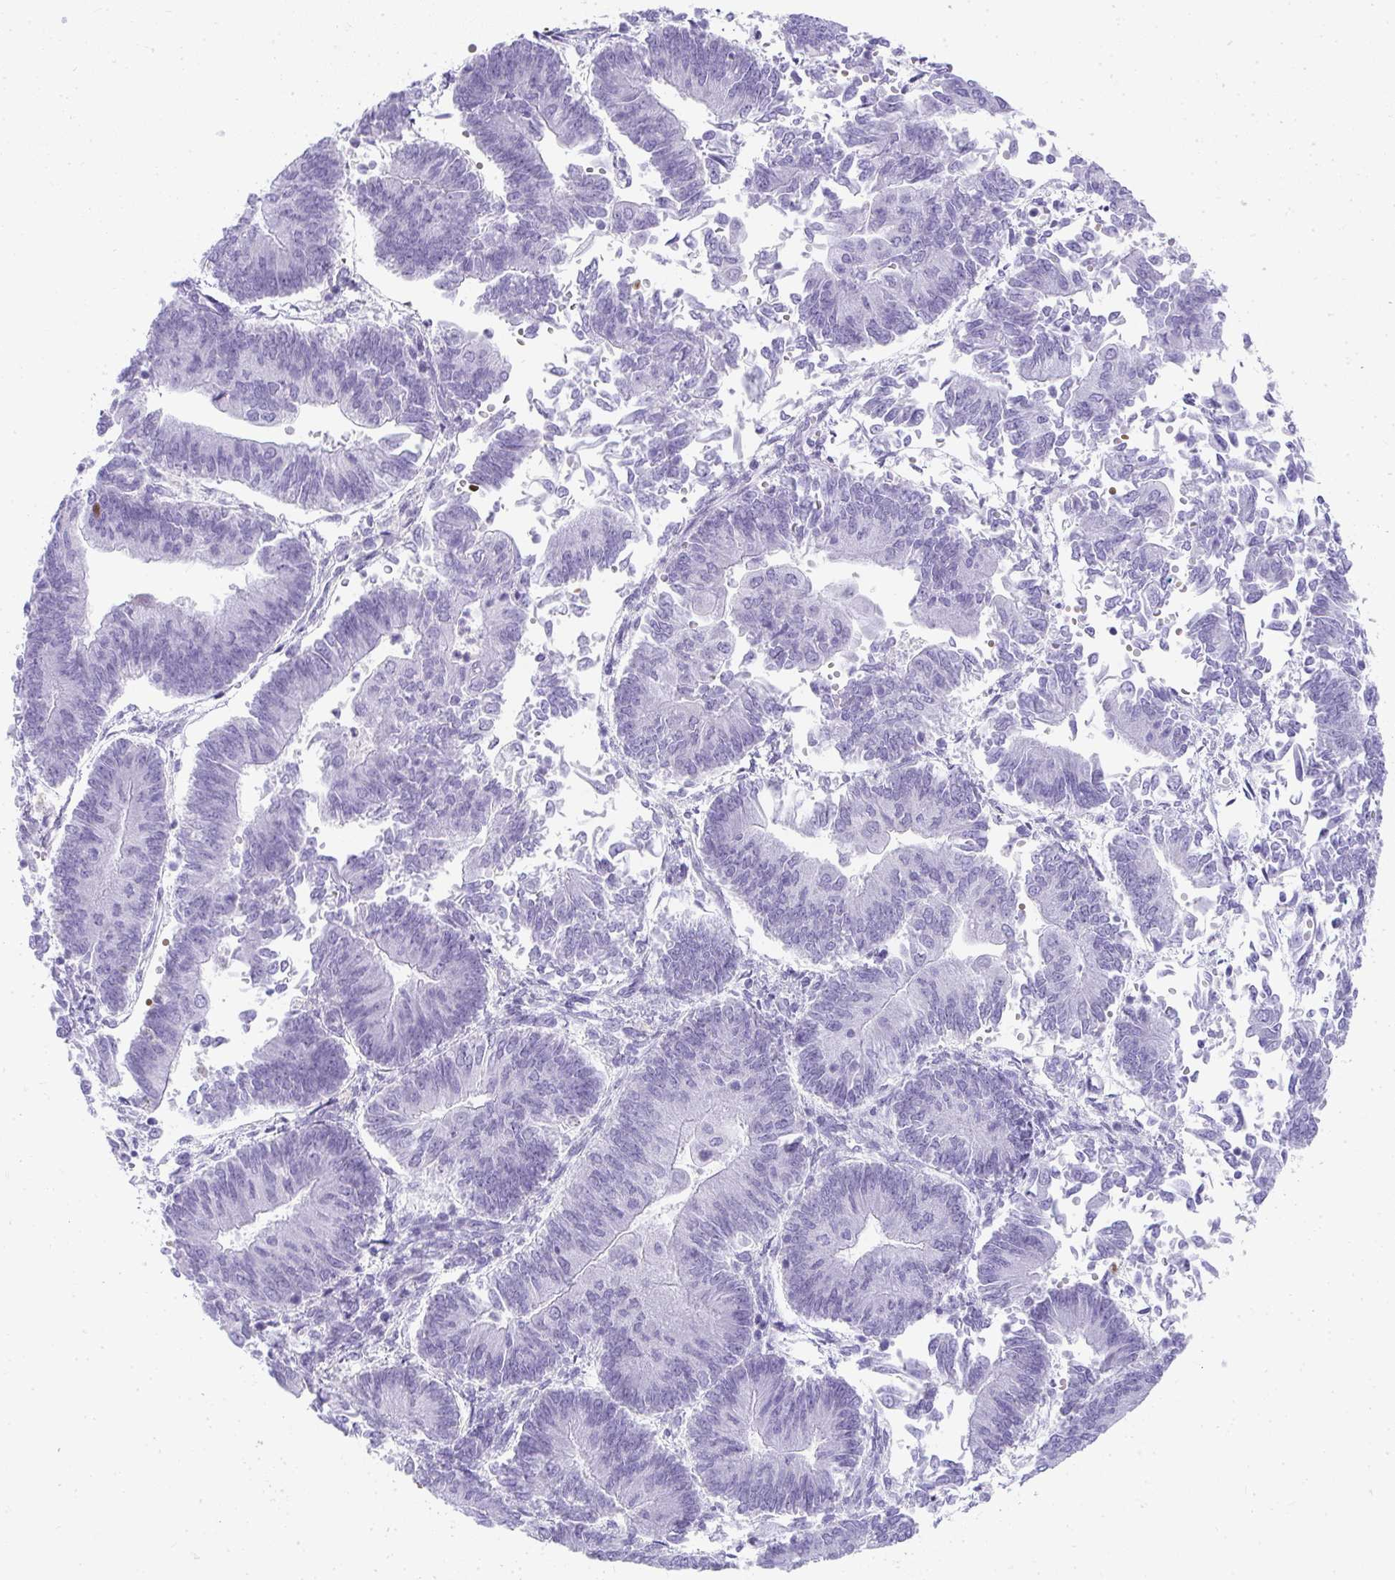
{"staining": {"intensity": "negative", "quantity": "none", "location": "none"}, "tissue": "endometrial cancer", "cell_type": "Tumor cells", "image_type": "cancer", "snomed": [{"axis": "morphology", "description": "Adenocarcinoma, NOS"}, {"axis": "topography", "description": "Endometrium"}], "caption": "Immunohistochemistry (IHC) image of human endometrial cancer stained for a protein (brown), which shows no expression in tumor cells.", "gene": "ZSWIM3", "patient": {"sex": "female", "age": 65}}